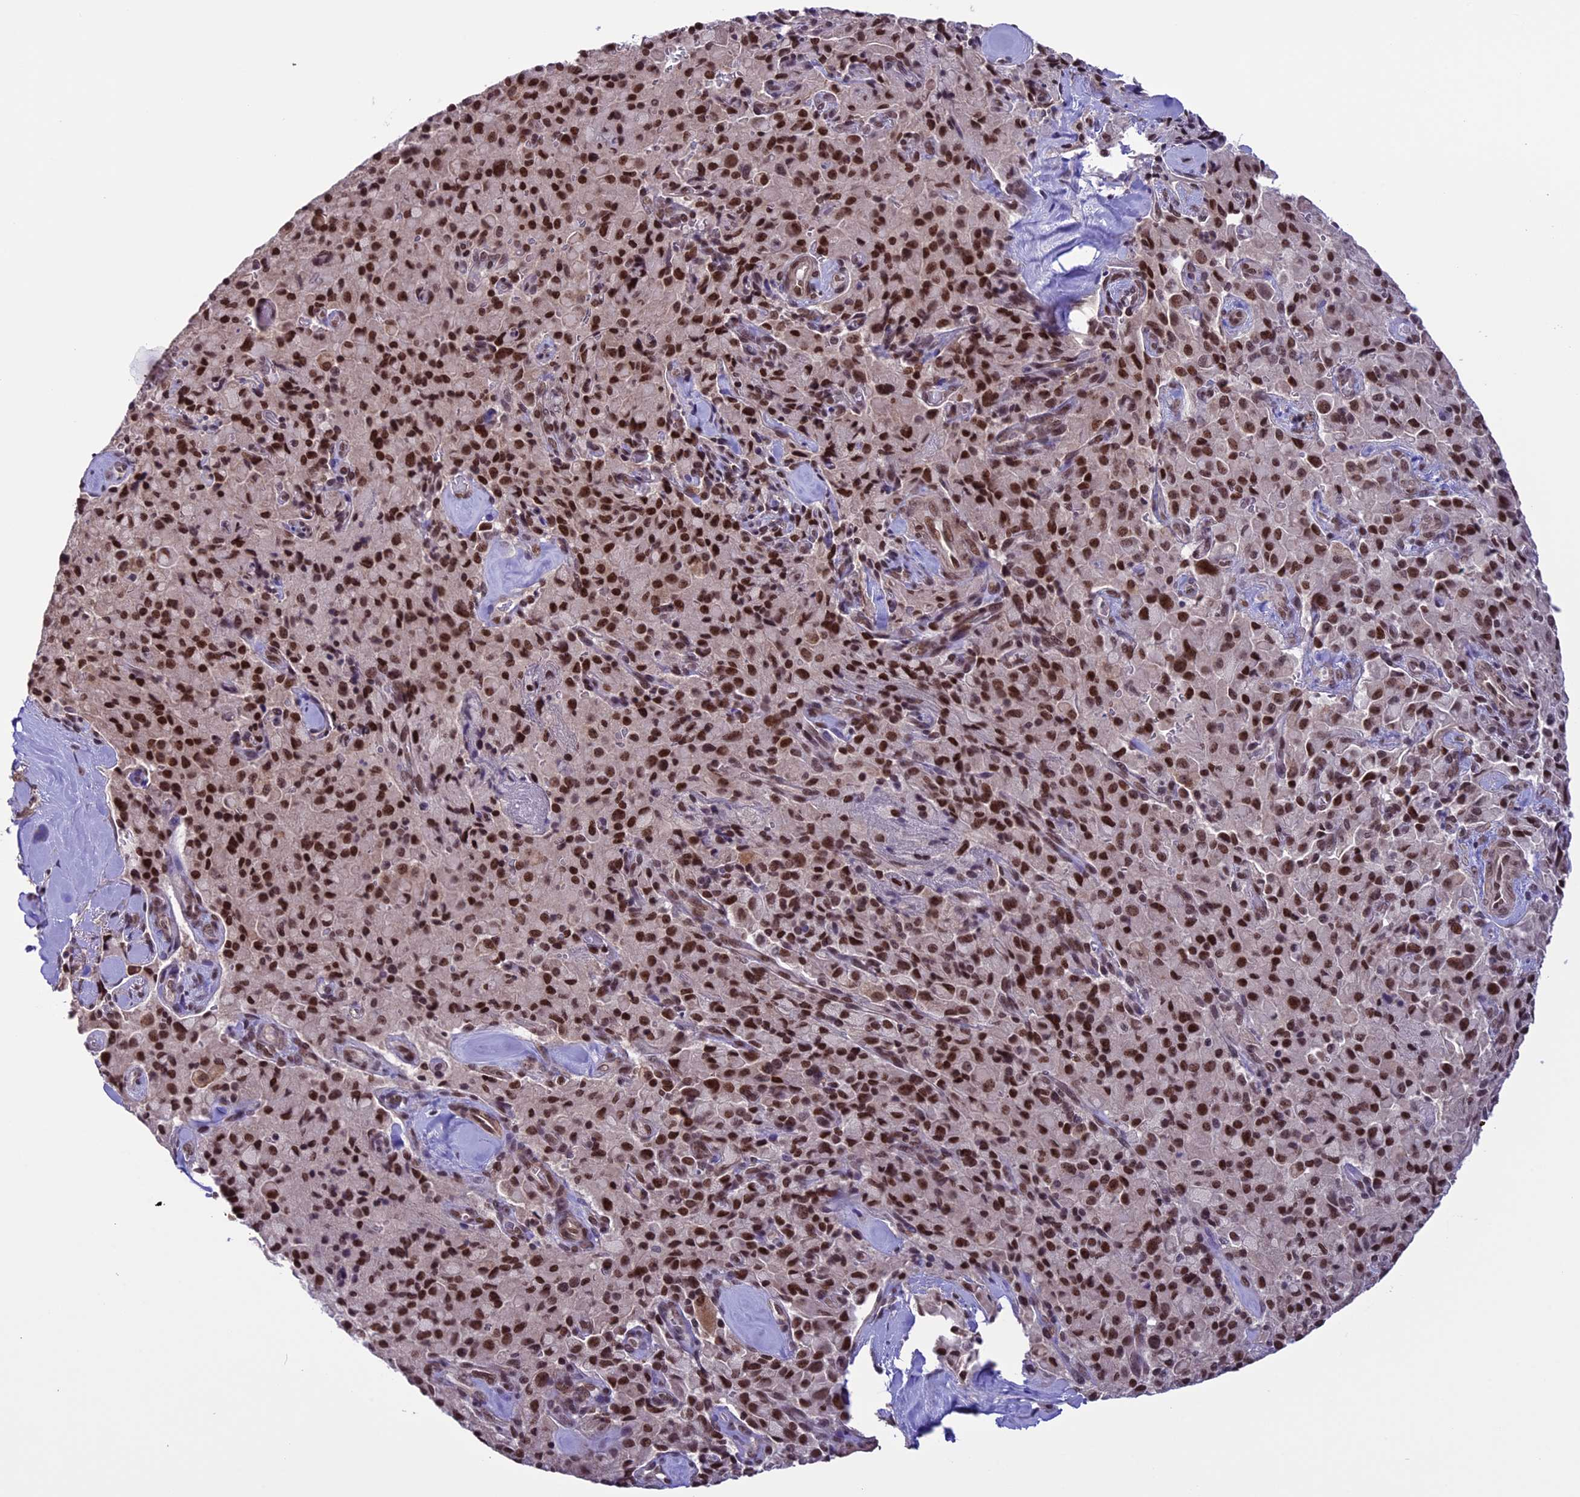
{"staining": {"intensity": "strong", "quantity": ">75%", "location": "nuclear"}, "tissue": "pancreatic cancer", "cell_type": "Tumor cells", "image_type": "cancer", "snomed": [{"axis": "morphology", "description": "Adenocarcinoma, NOS"}, {"axis": "topography", "description": "Pancreas"}], "caption": "Pancreatic cancer (adenocarcinoma) tissue reveals strong nuclear staining in approximately >75% of tumor cells", "gene": "MPHOSPH8", "patient": {"sex": "male", "age": 65}}